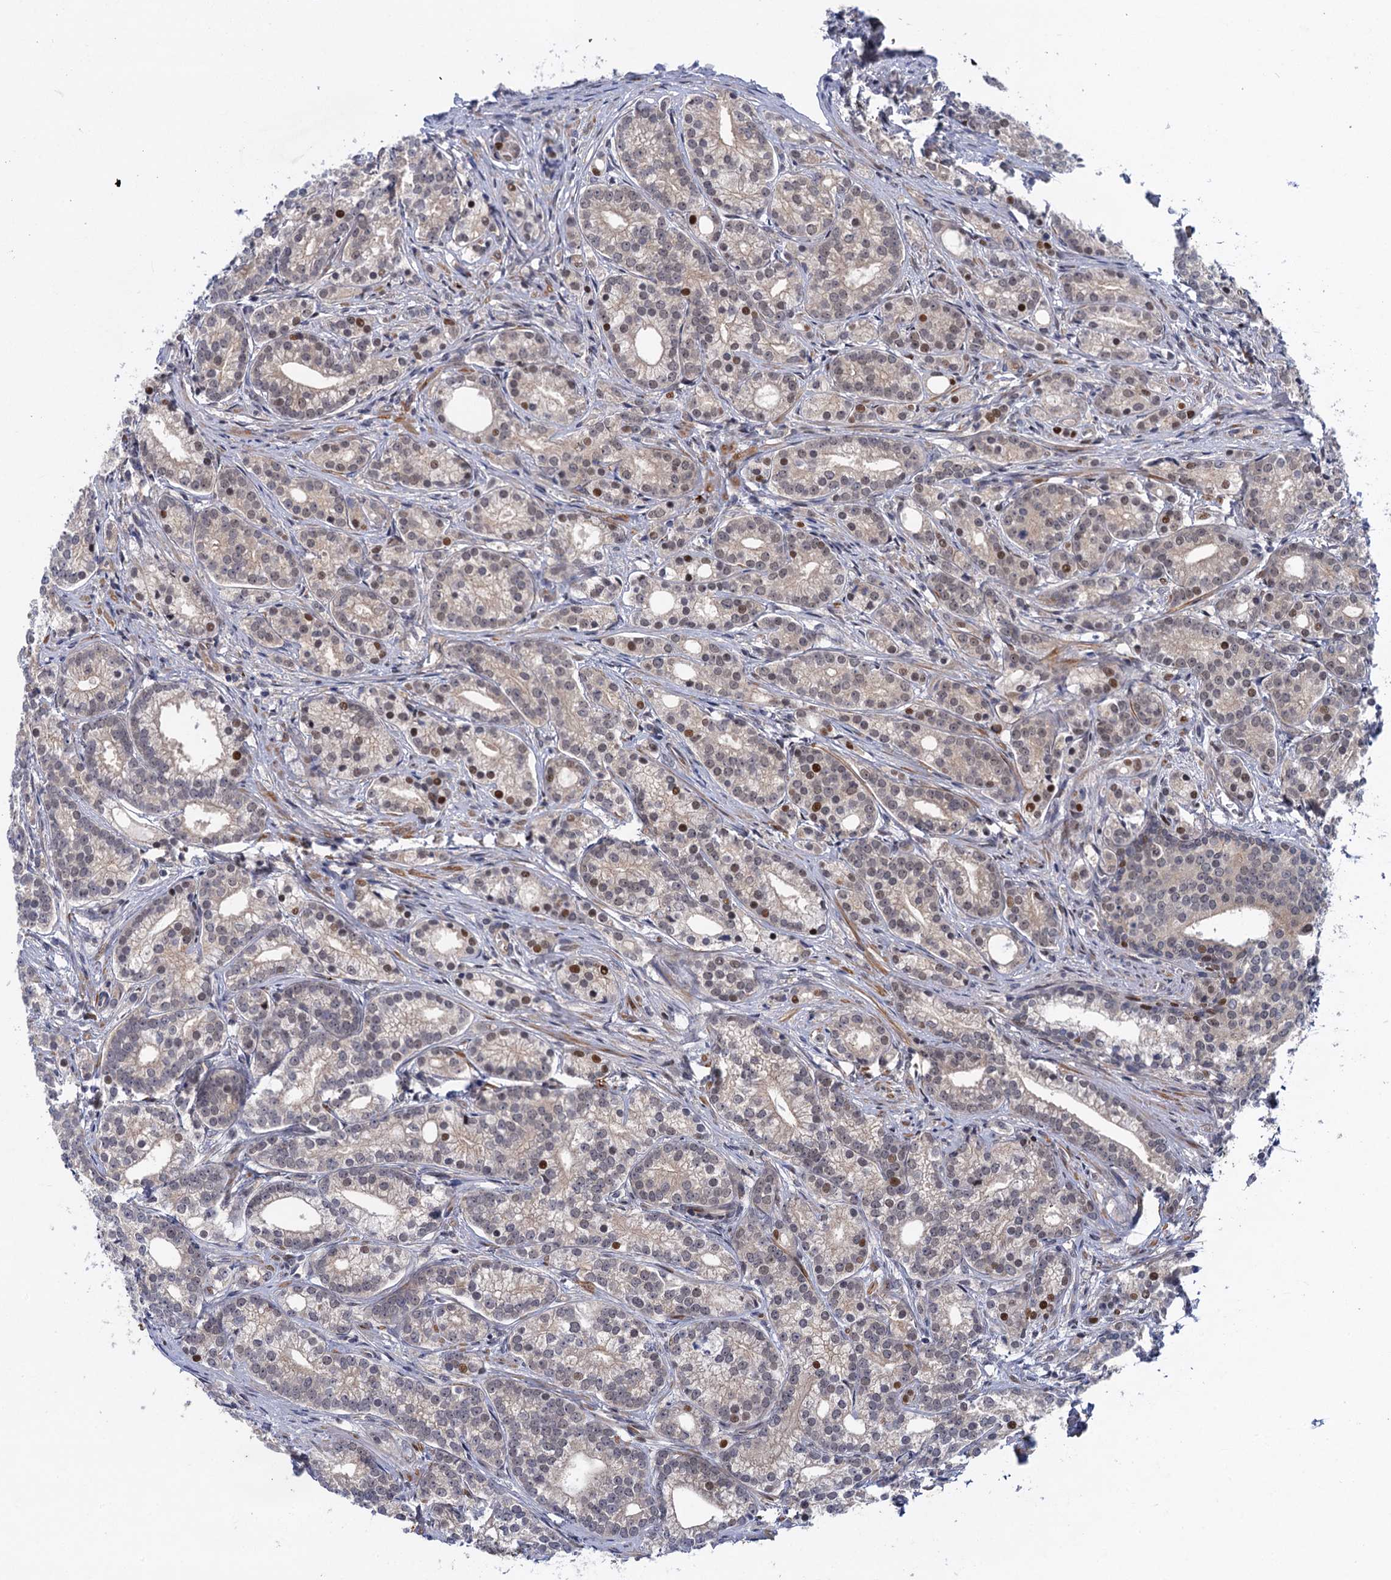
{"staining": {"intensity": "moderate", "quantity": "<25%", "location": "nuclear"}, "tissue": "prostate cancer", "cell_type": "Tumor cells", "image_type": "cancer", "snomed": [{"axis": "morphology", "description": "Adenocarcinoma, Low grade"}, {"axis": "topography", "description": "Prostate"}], "caption": "Tumor cells reveal moderate nuclear staining in approximately <25% of cells in prostate cancer (adenocarcinoma (low-grade)).", "gene": "NEK8", "patient": {"sex": "male", "age": 71}}